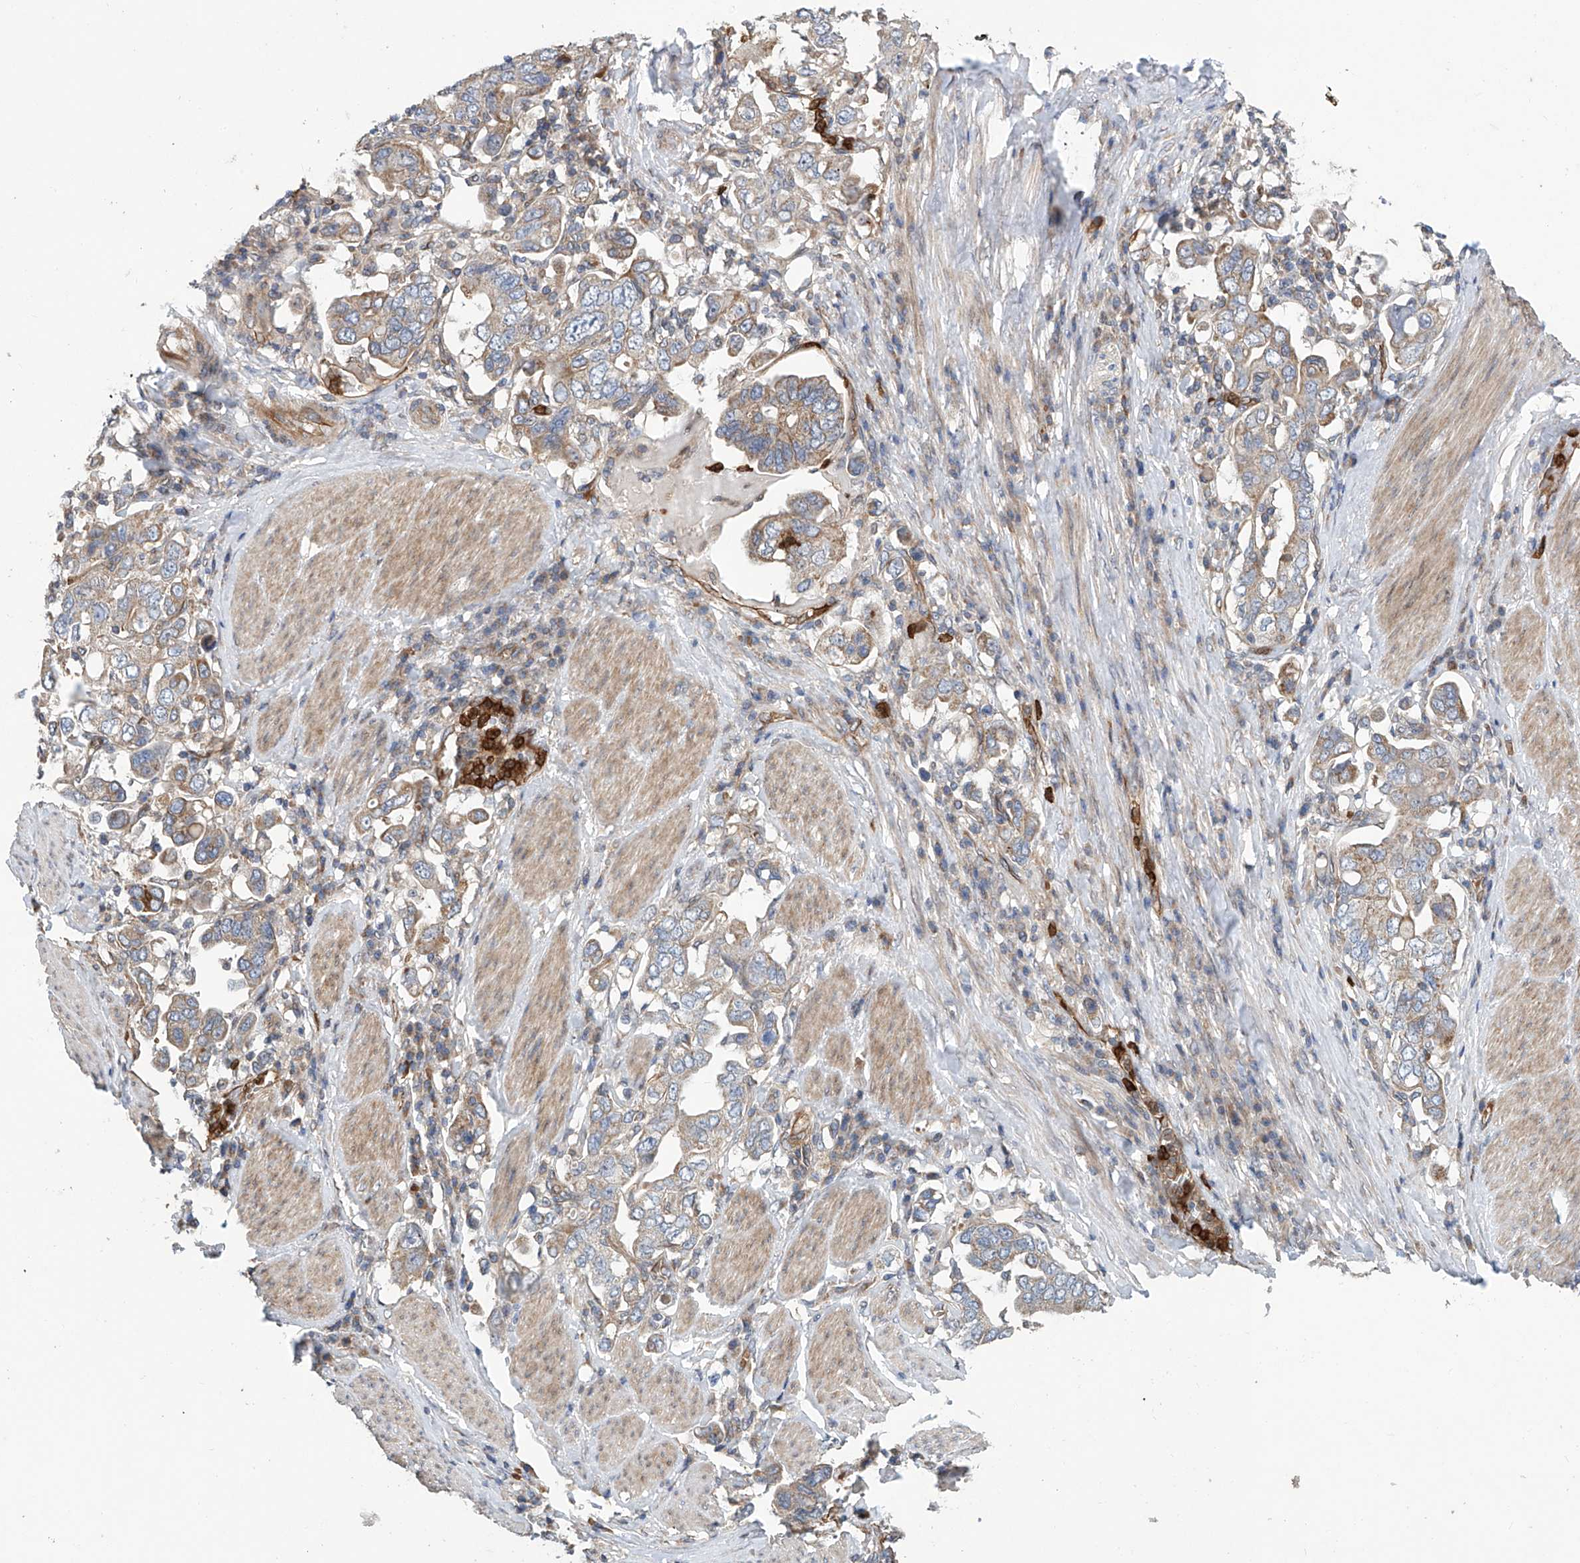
{"staining": {"intensity": "weak", "quantity": "25%-75%", "location": "cytoplasmic/membranous"}, "tissue": "stomach cancer", "cell_type": "Tumor cells", "image_type": "cancer", "snomed": [{"axis": "morphology", "description": "Adenocarcinoma, NOS"}, {"axis": "topography", "description": "Stomach, upper"}], "caption": "This is an image of immunohistochemistry (IHC) staining of stomach cancer, which shows weak staining in the cytoplasmic/membranous of tumor cells.", "gene": "EIF2D", "patient": {"sex": "male", "age": 62}}